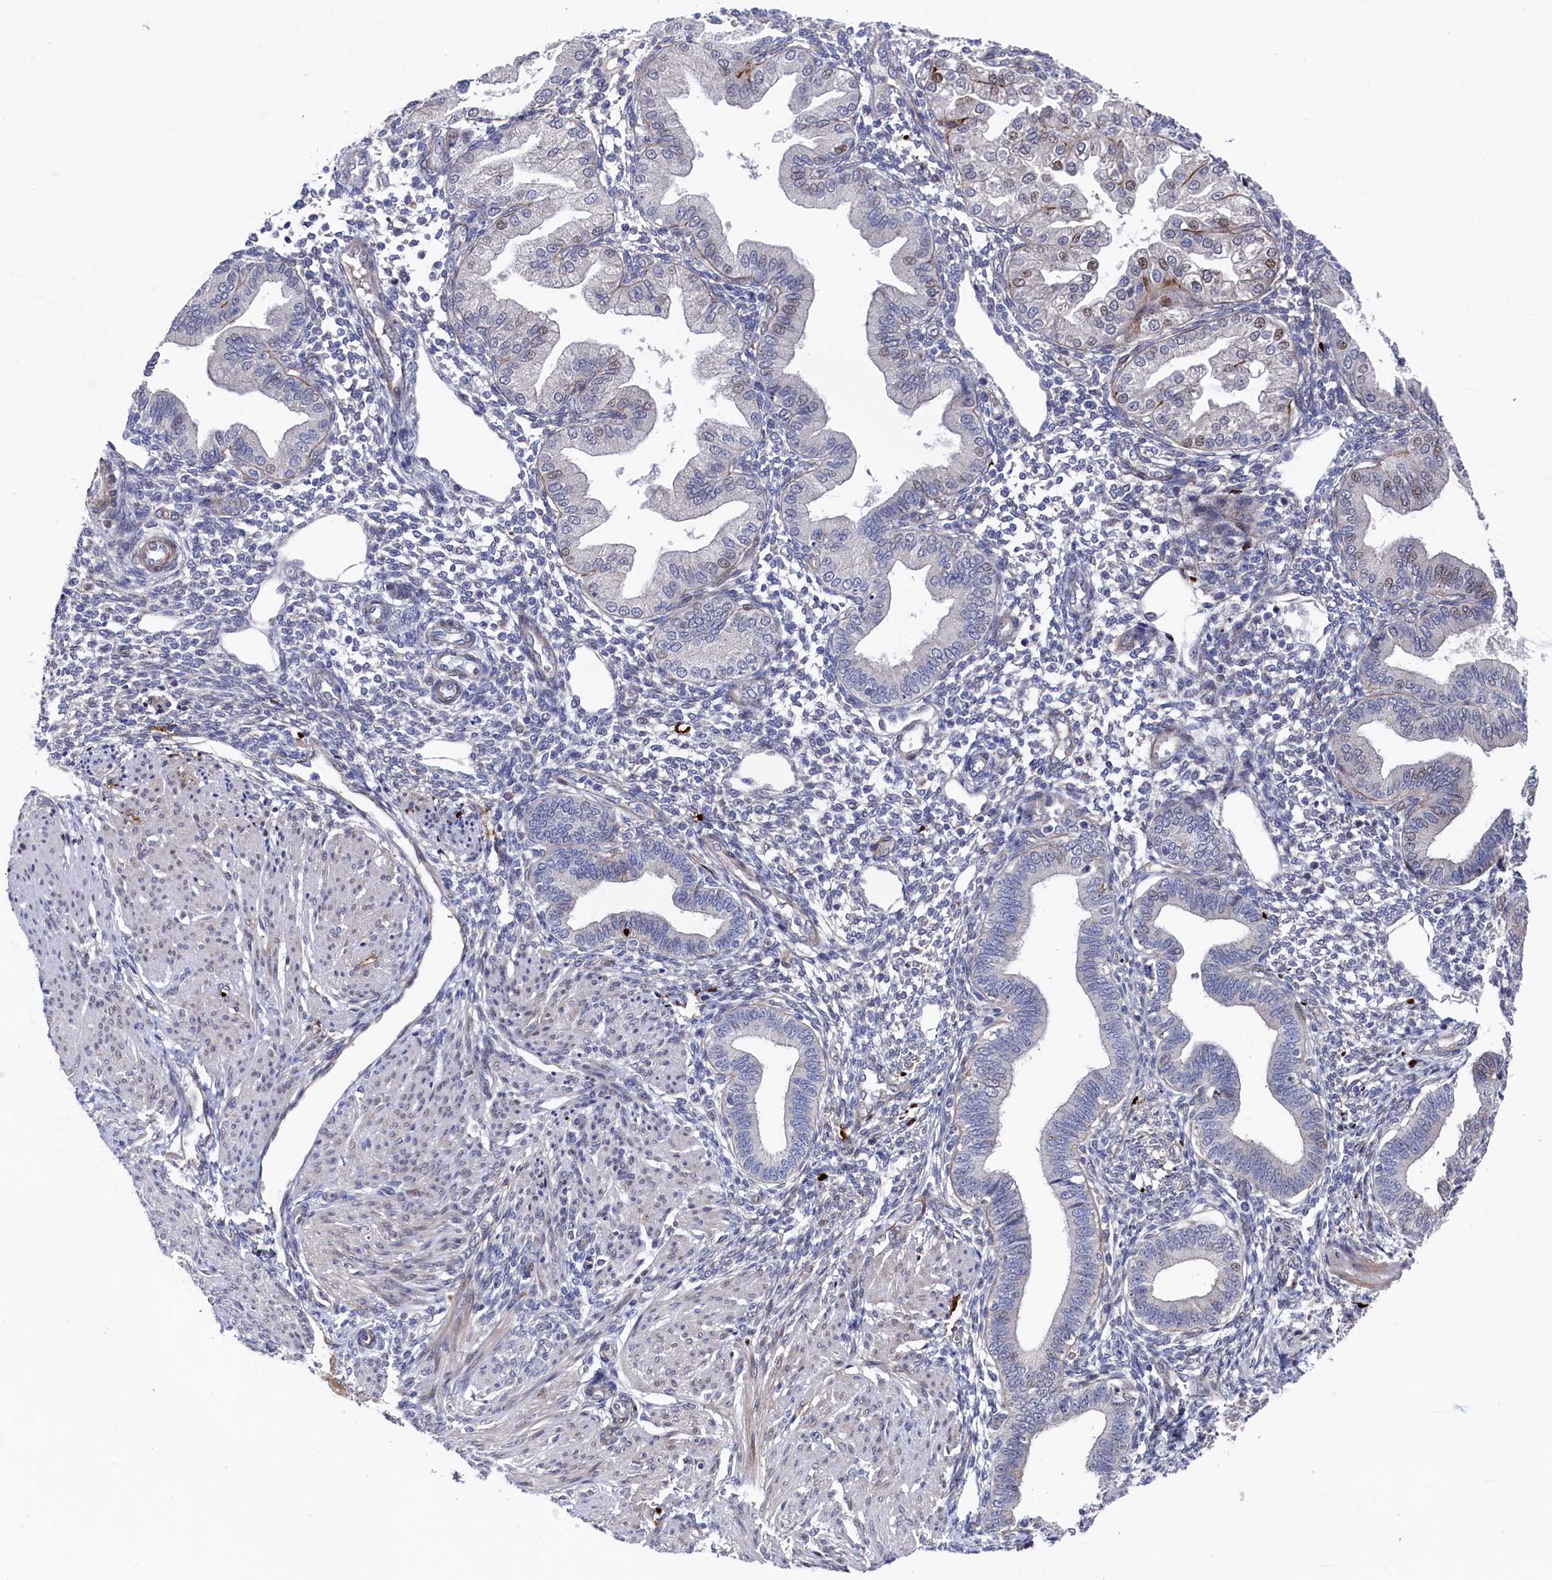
{"staining": {"intensity": "negative", "quantity": "none", "location": "none"}, "tissue": "endometrium", "cell_type": "Cells in endometrial stroma", "image_type": "normal", "snomed": [{"axis": "morphology", "description": "Normal tissue, NOS"}, {"axis": "topography", "description": "Endometrium"}], "caption": "IHC histopathology image of normal endometrium stained for a protein (brown), which reveals no expression in cells in endometrial stroma.", "gene": "ZNF891", "patient": {"sex": "female", "age": 53}}